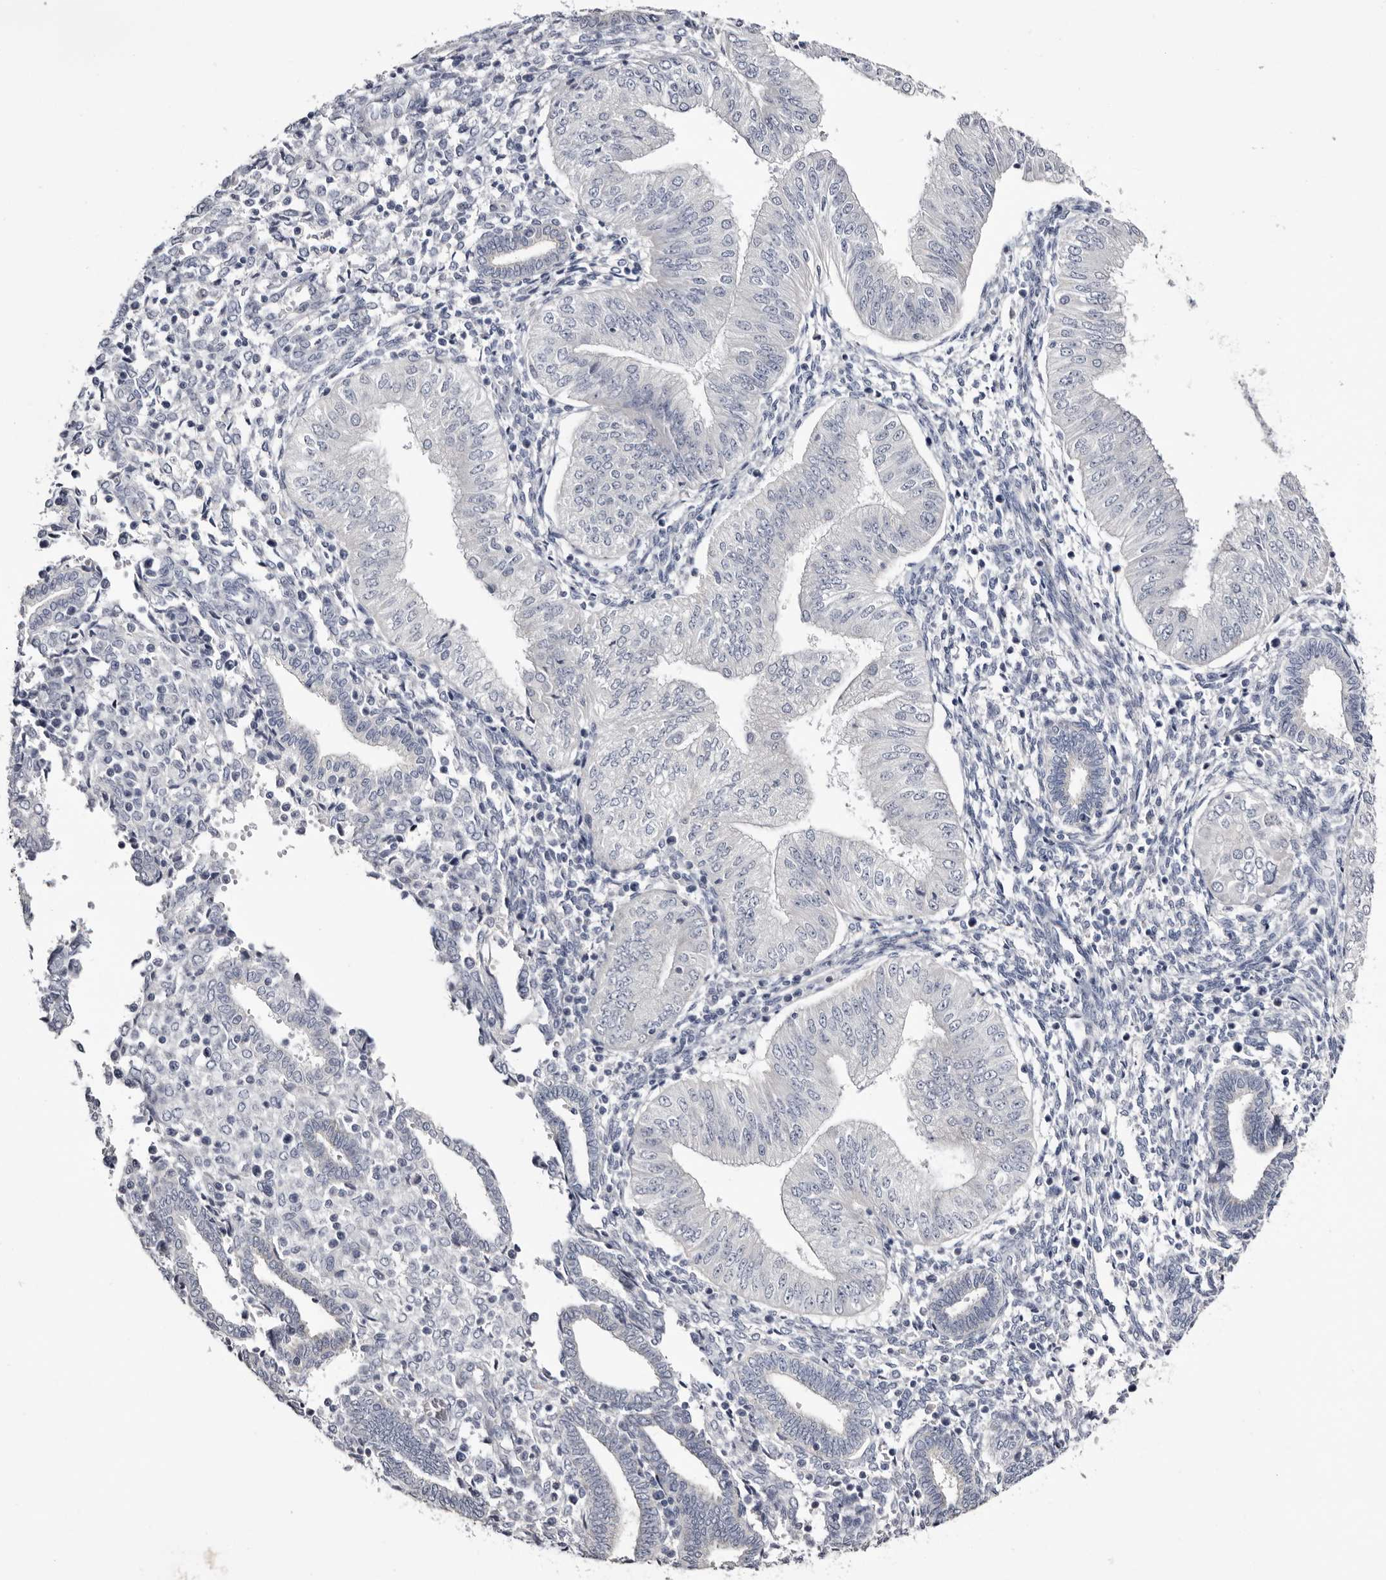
{"staining": {"intensity": "negative", "quantity": "none", "location": "none"}, "tissue": "endometrial cancer", "cell_type": "Tumor cells", "image_type": "cancer", "snomed": [{"axis": "morphology", "description": "Normal tissue, NOS"}, {"axis": "morphology", "description": "Adenocarcinoma, NOS"}, {"axis": "topography", "description": "Endometrium"}], "caption": "DAB immunohistochemical staining of adenocarcinoma (endometrial) demonstrates no significant staining in tumor cells.", "gene": "CASQ1", "patient": {"sex": "female", "age": 53}}